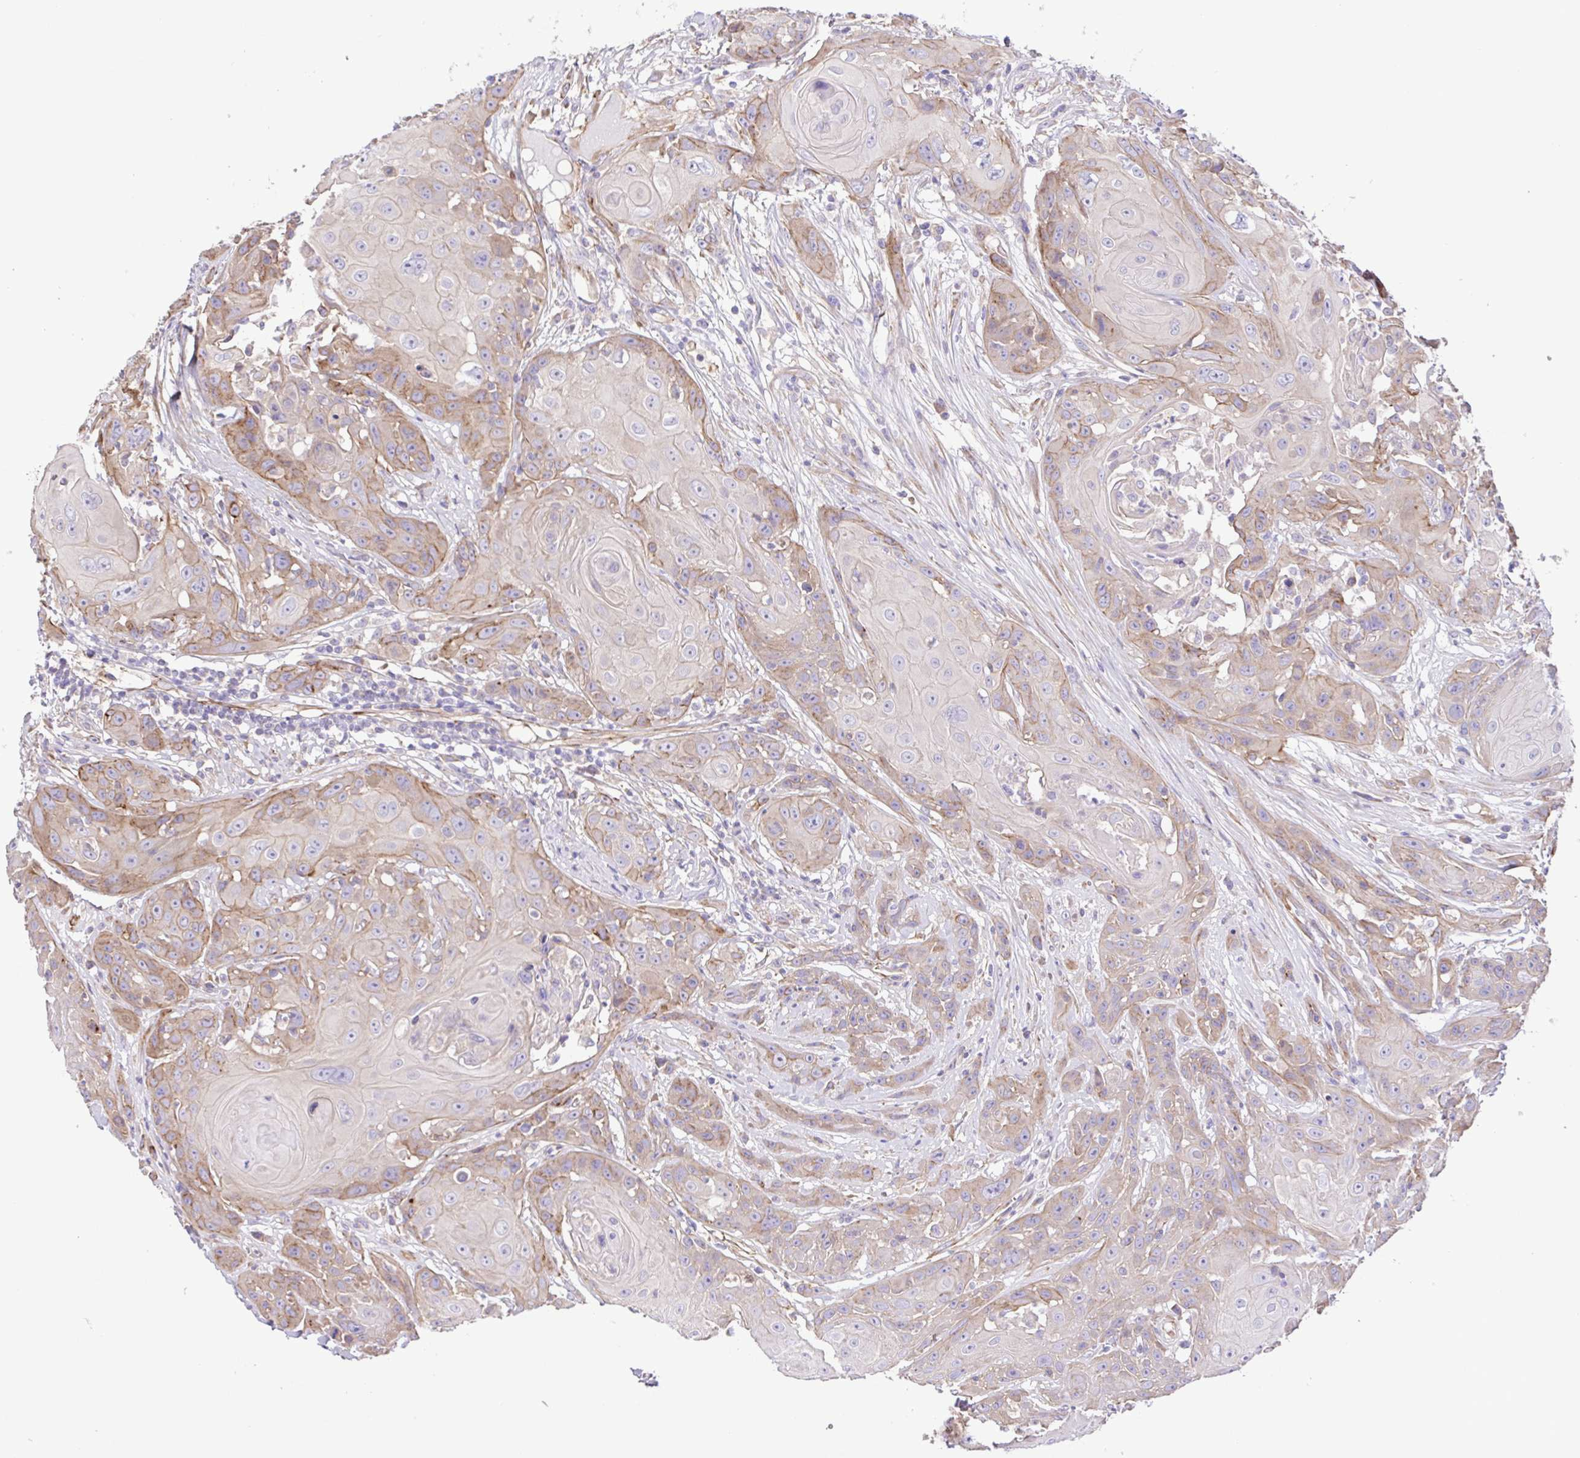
{"staining": {"intensity": "weak", "quantity": "25%-75%", "location": "cytoplasmic/membranous"}, "tissue": "head and neck cancer", "cell_type": "Tumor cells", "image_type": "cancer", "snomed": [{"axis": "morphology", "description": "Squamous cell carcinoma, NOS"}, {"axis": "topography", "description": "Skin"}, {"axis": "topography", "description": "Head-Neck"}], "caption": "Weak cytoplasmic/membranous expression is appreciated in approximately 25%-75% of tumor cells in head and neck cancer. (IHC, brightfield microscopy, high magnification).", "gene": "FLT1", "patient": {"sex": "male", "age": 80}}